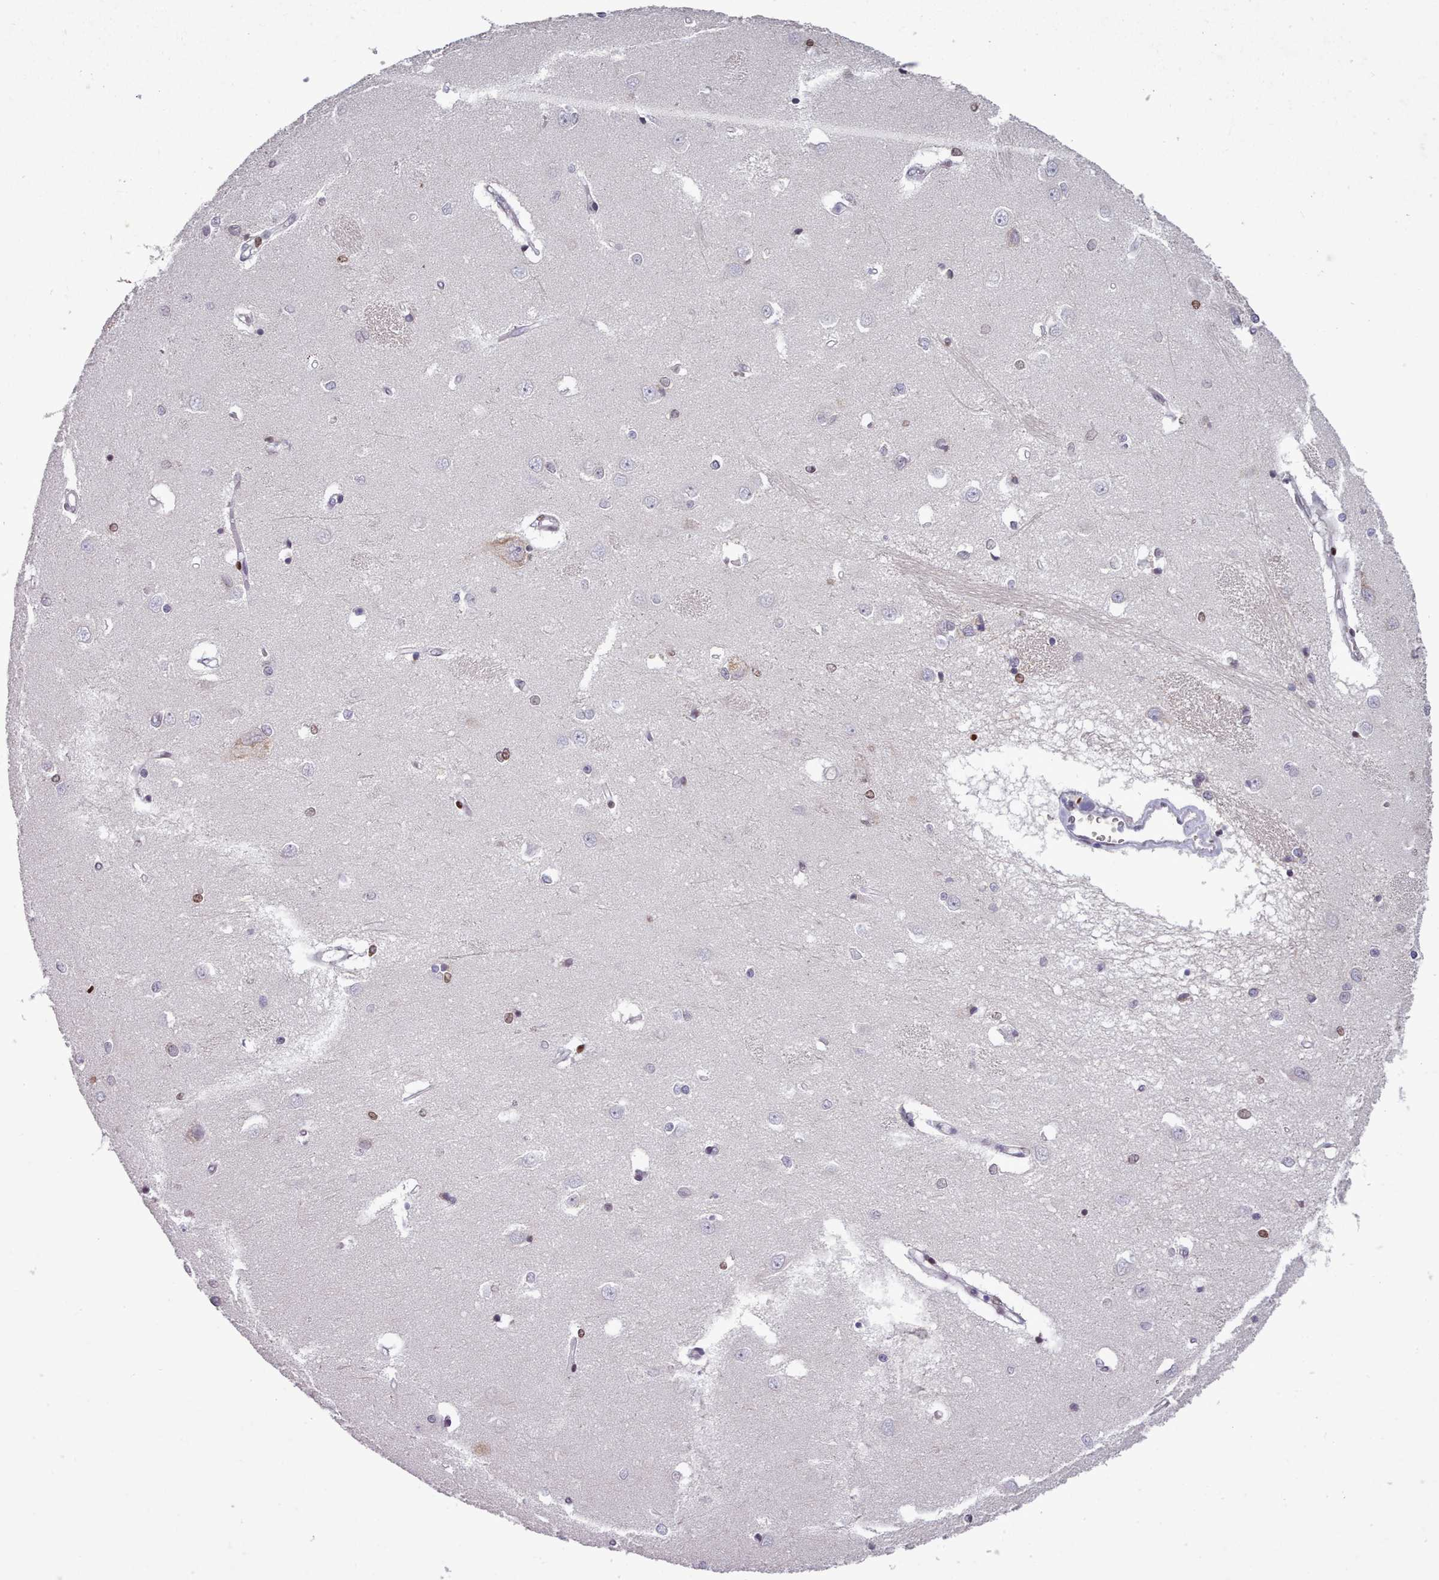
{"staining": {"intensity": "strong", "quantity": "<25%", "location": "nuclear"}, "tissue": "caudate", "cell_type": "Glial cells", "image_type": "normal", "snomed": [{"axis": "morphology", "description": "Normal tissue, NOS"}, {"axis": "topography", "description": "Lateral ventricle wall"}], "caption": "Unremarkable caudate was stained to show a protein in brown. There is medium levels of strong nuclear expression in approximately <25% of glial cells.", "gene": "KCNT2", "patient": {"sex": "male", "age": 37}}